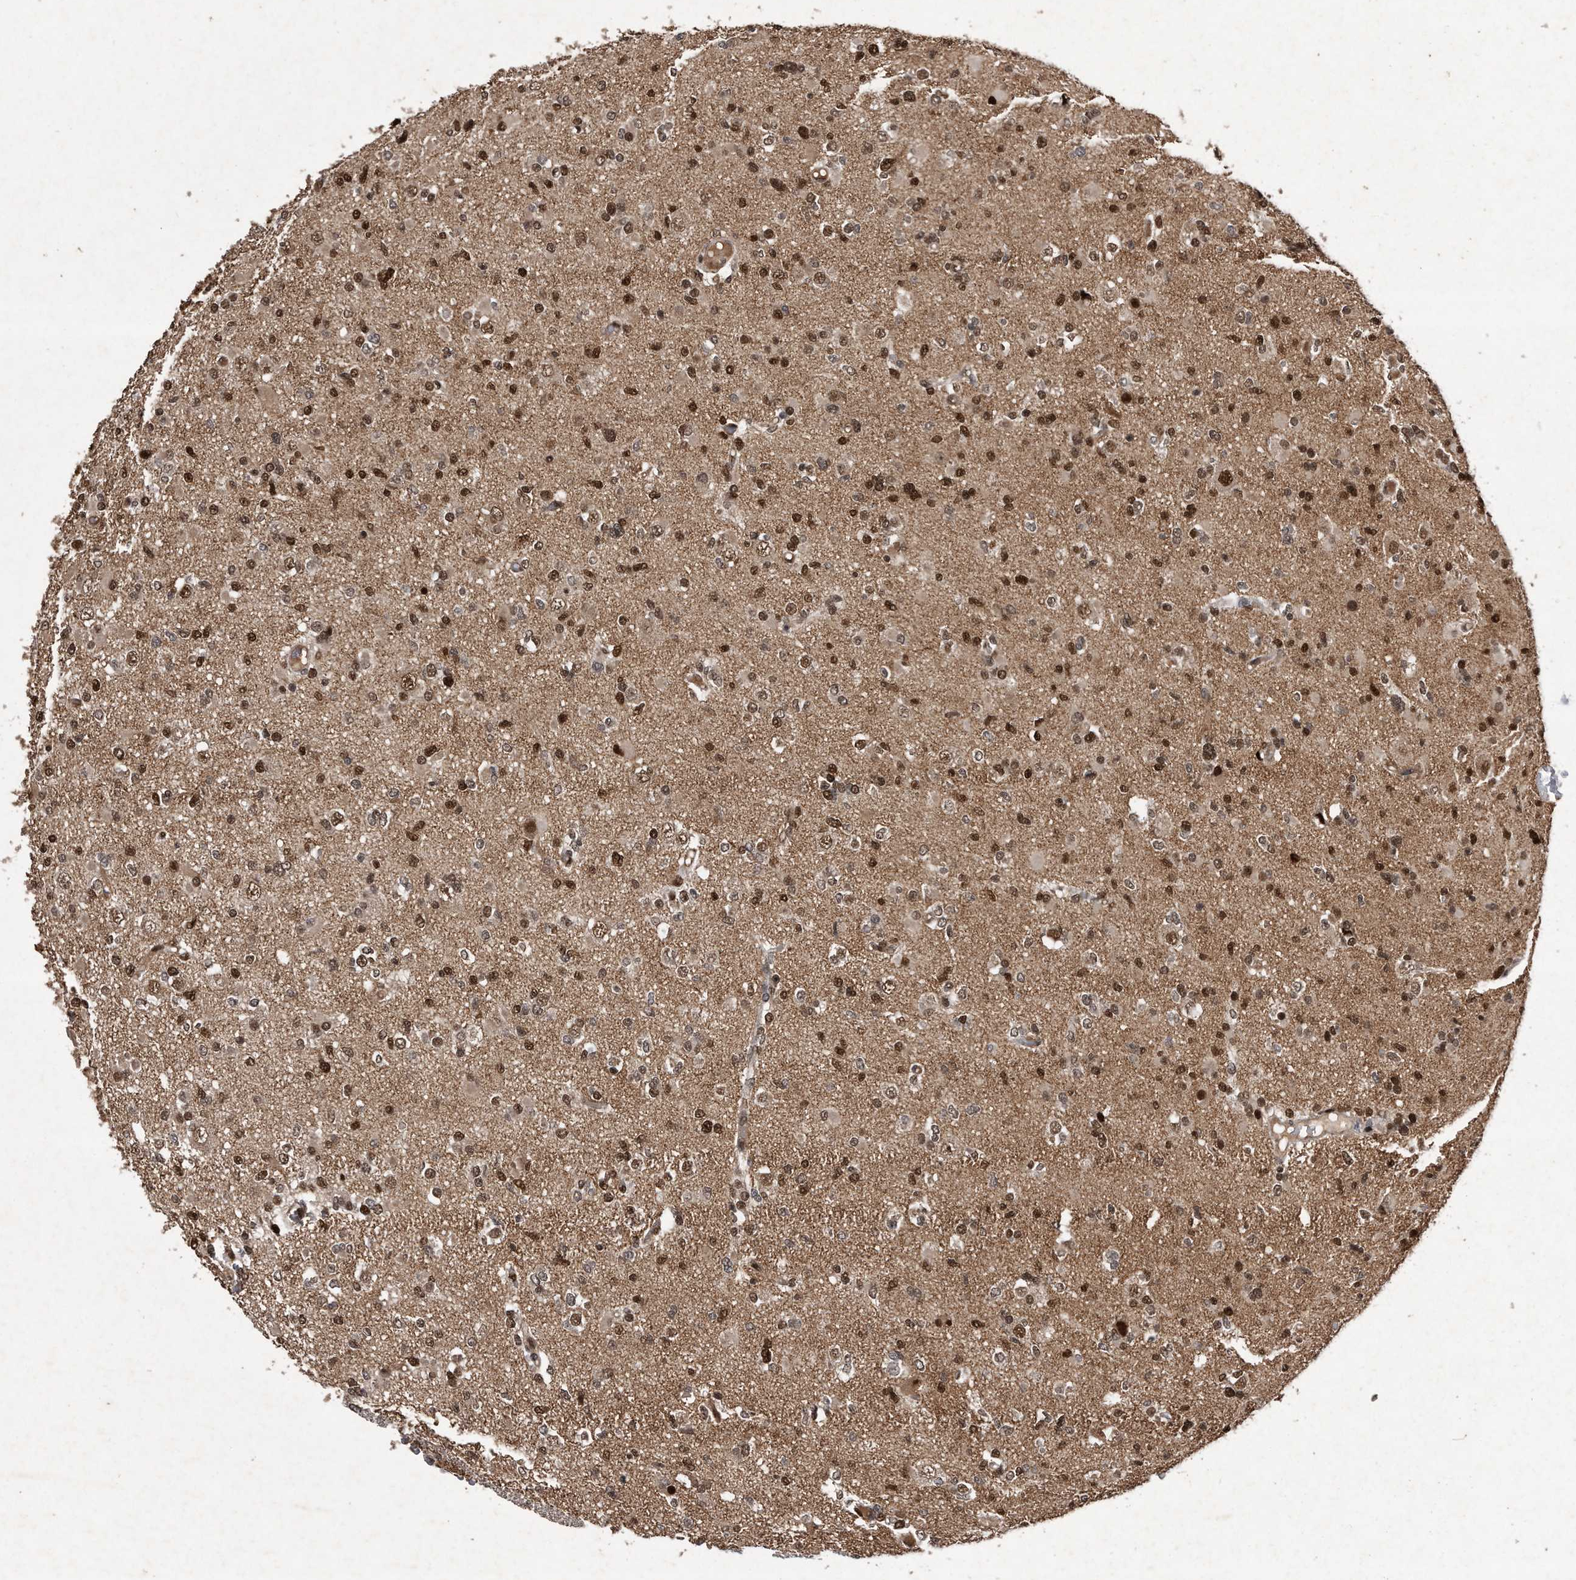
{"staining": {"intensity": "strong", "quantity": ">75%", "location": "nuclear"}, "tissue": "glioma", "cell_type": "Tumor cells", "image_type": "cancer", "snomed": [{"axis": "morphology", "description": "Glioma, malignant, Low grade"}, {"axis": "topography", "description": "Brain"}], "caption": "There is high levels of strong nuclear positivity in tumor cells of glioma, as demonstrated by immunohistochemical staining (brown color).", "gene": "RAD23B", "patient": {"sex": "female", "age": 22}}